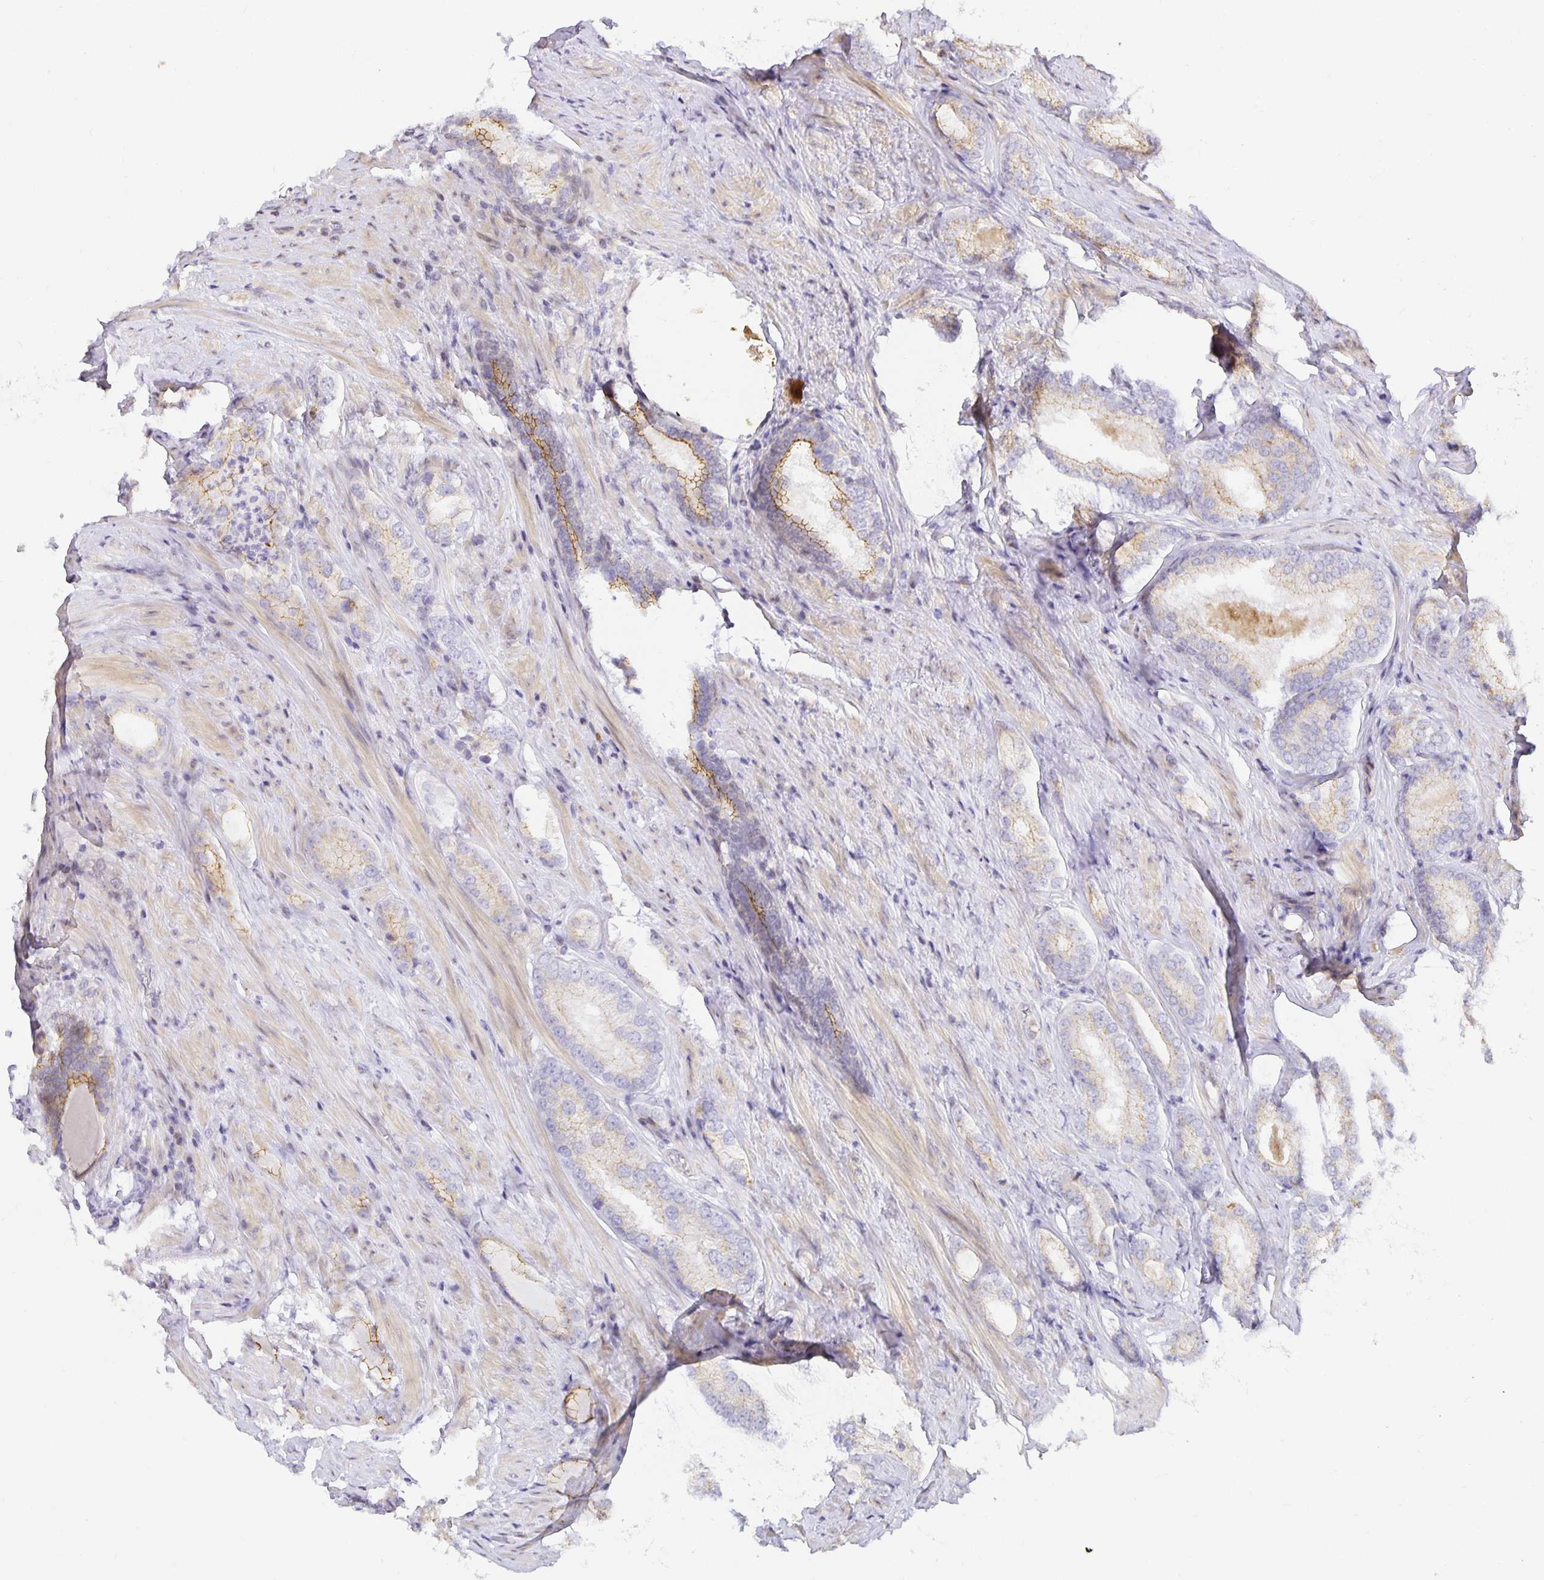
{"staining": {"intensity": "moderate", "quantity": "<25%", "location": "cytoplasmic/membranous"}, "tissue": "prostate cancer", "cell_type": "Tumor cells", "image_type": "cancer", "snomed": [{"axis": "morphology", "description": "Adenocarcinoma, NOS"}, {"axis": "morphology", "description": "Adenocarcinoma, Low grade"}, {"axis": "topography", "description": "Prostate"}], "caption": "This micrograph demonstrates immunohistochemistry (IHC) staining of prostate cancer, with low moderate cytoplasmic/membranous staining in about <25% of tumor cells.", "gene": "TJP3", "patient": {"sex": "male", "age": 68}}